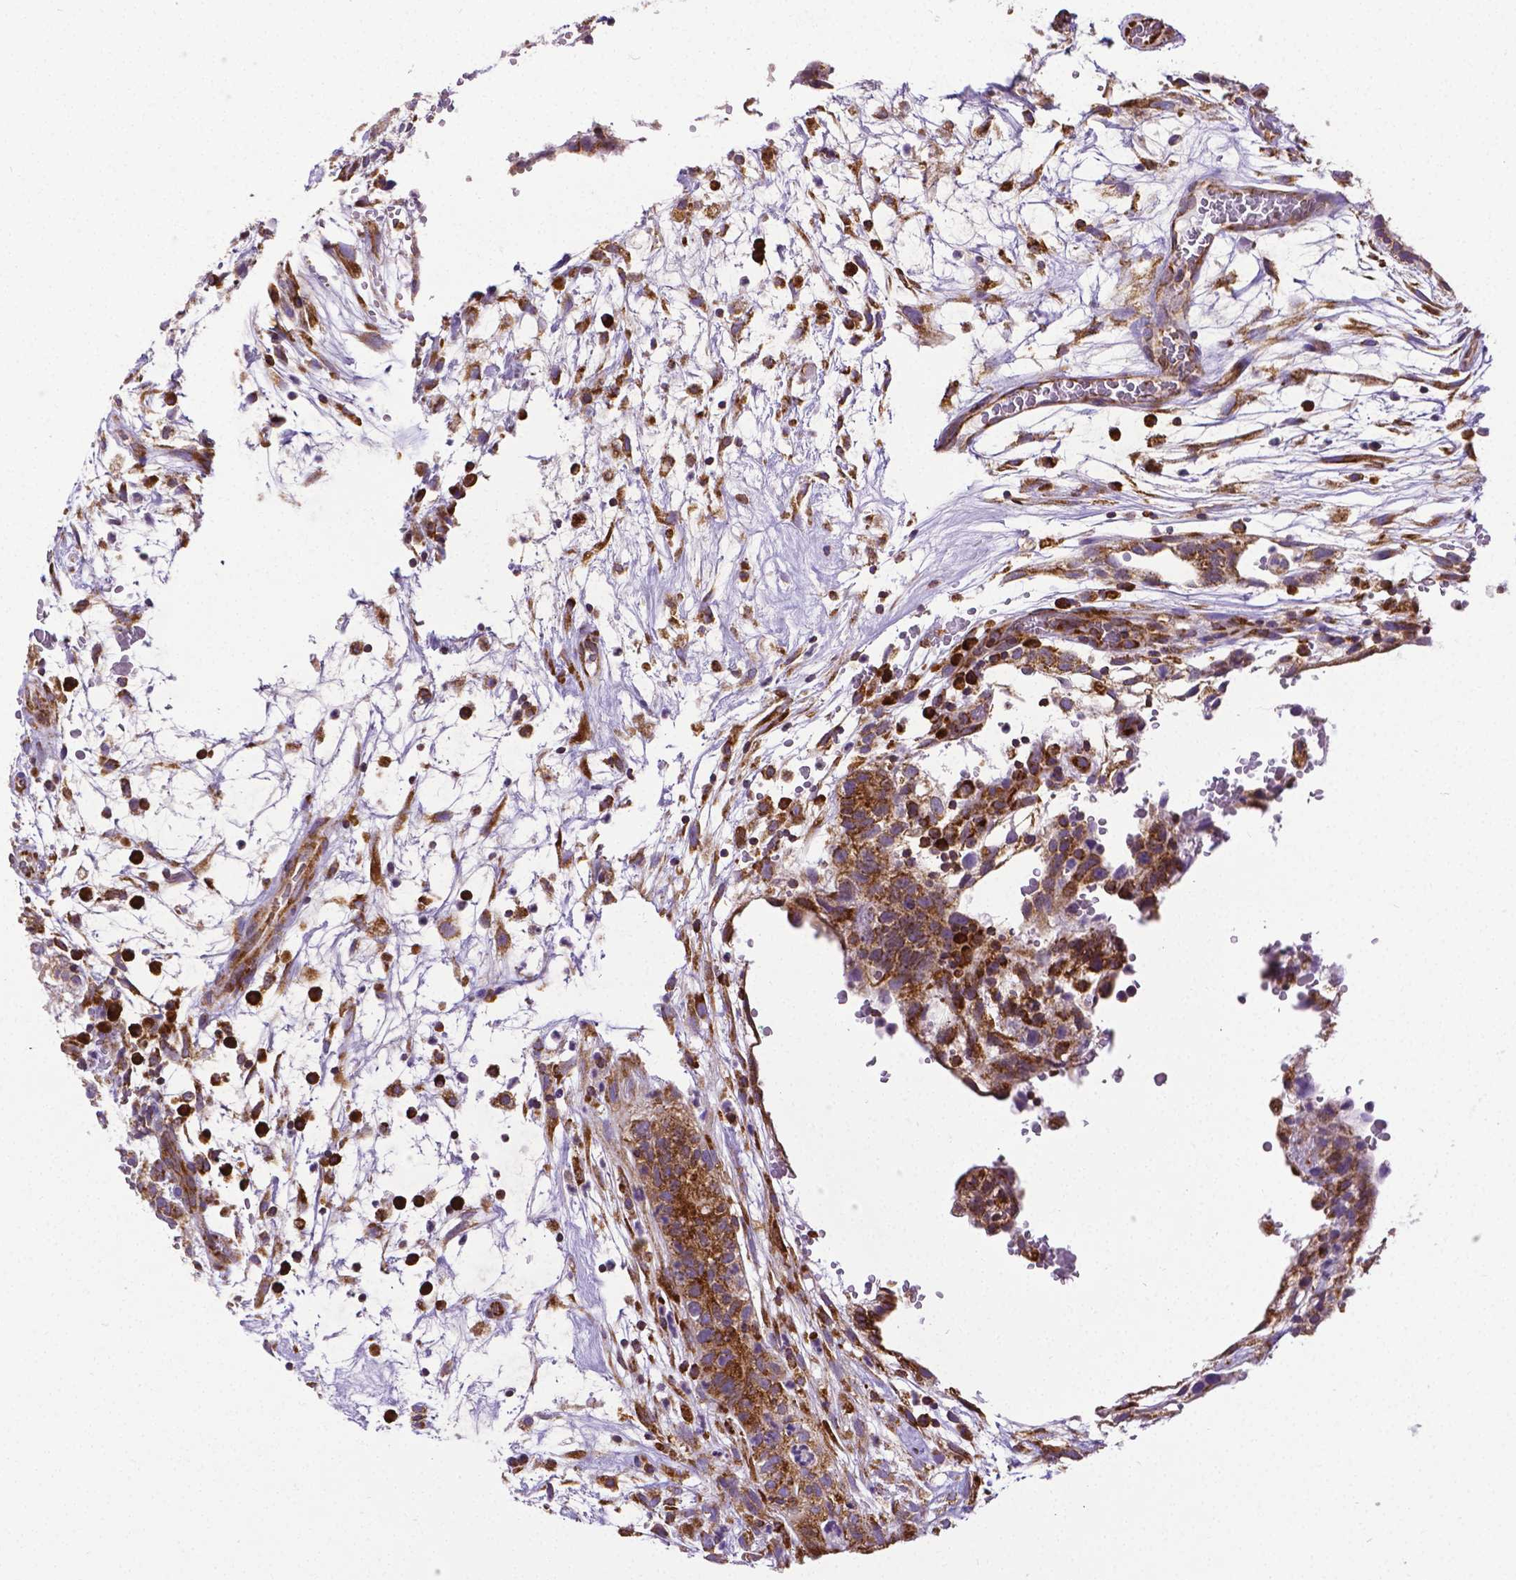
{"staining": {"intensity": "strong", "quantity": ">75%", "location": "cytoplasmic/membranous"}, "tissue": "testis cancer", "cell_type": "Tumor cells", "image_type": "cancer", "snomed": [{"axis": "morphology", "description": "Normal tissue, NOS"}, {"axis": "morphology", "description": "Carcinoma, Embryonal, NOS"}, {"axis": "topography", "description": "Testis"}], "caption": "DAB immunohistochemical staining of testis cancer shows strong cytoplasmic/membranous protein positivity in approximately >75% of tumor cells.", "gene": "MTDH", "patient": {"sex": "male", "age": 32}}